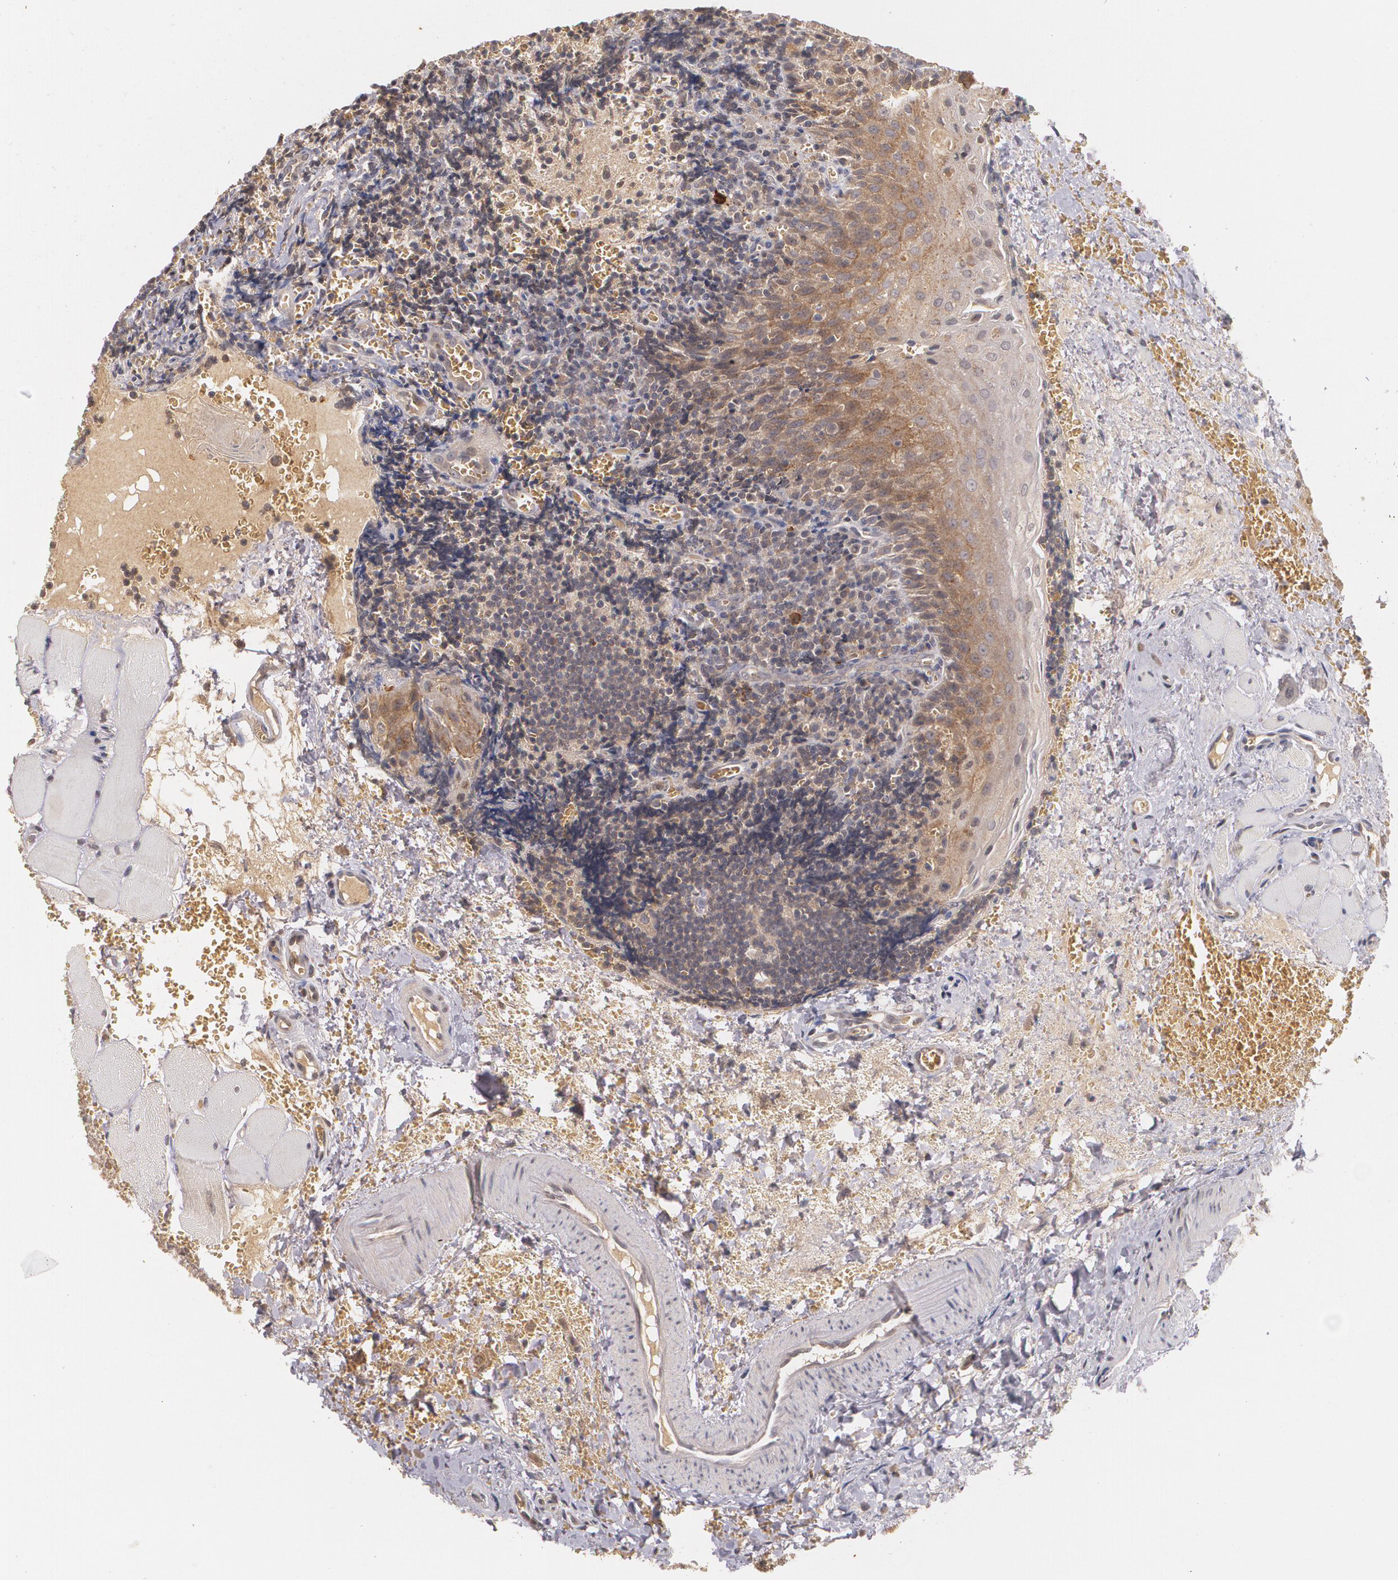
{"staining": {"intensity": "moderate", "quantity": "25%-75%", "location": "cytoplasmic/membranous"}, "tissue": "tonsil", "cell_type": "Germinal center cells", "image_type": "normal", "snomed": [{"axis": "morphology", "description": "Normal tissue, NOS"}, {"axis": "topography", "description": "Tonsil"}], "caption": "Immunohistochemistry of benign tonsil shows medium levels of moderate cytoplasmic/membranous expression in about 25%-75% of germinal center cells. (DAB = brown stain, brightfield microscopy at high magnification).", "gene": "IFNGR2", "patient": {"sex": "male", "age": 20}}